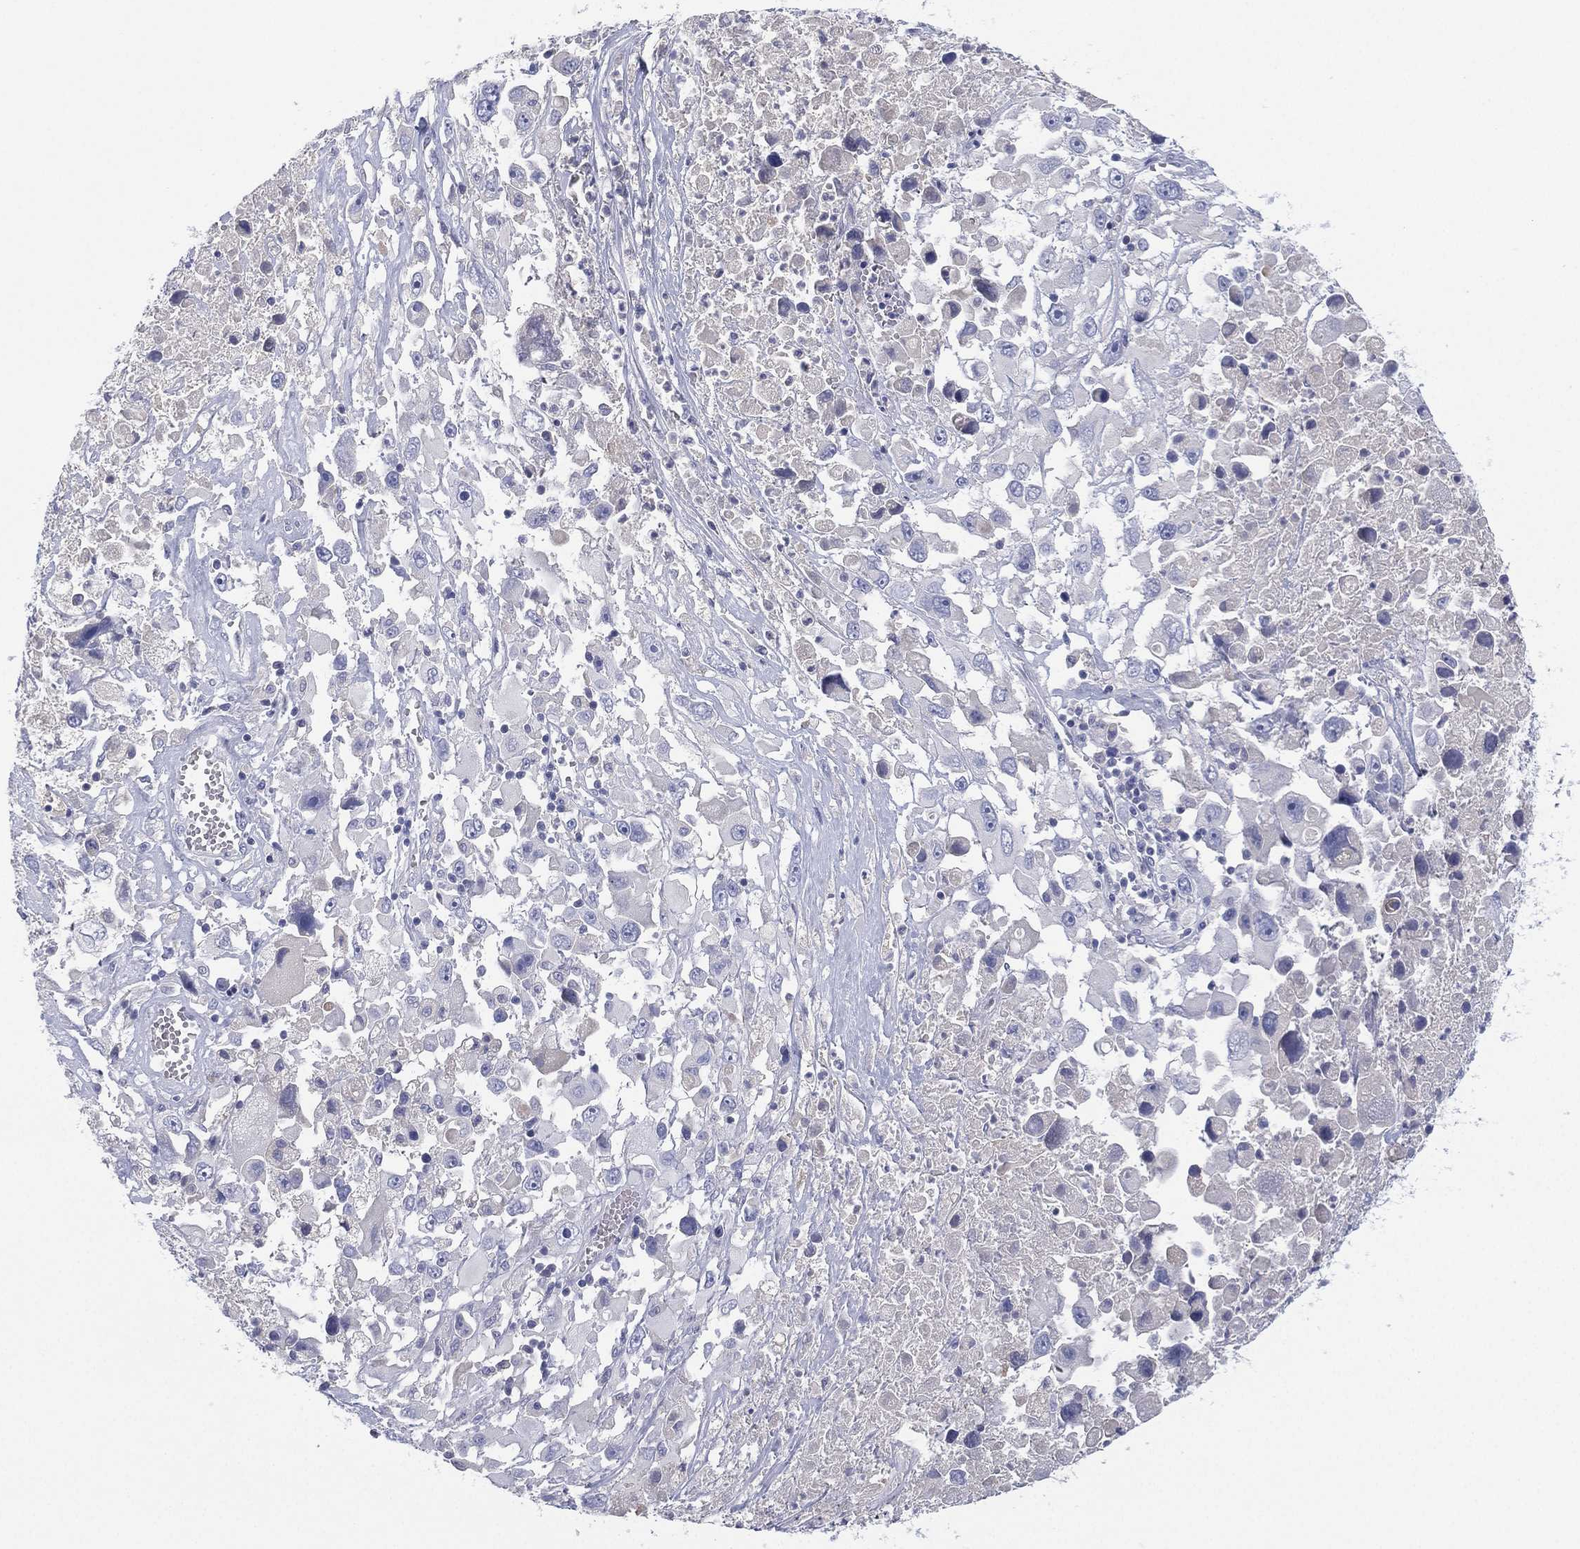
{"staining": {"intensity": "negative", "quantity": "none", "location": "none"}, "tissue": "melanoma", "cell_type": "Tumor cells", "image_type": "cancer", "snomed": [{"axis": "morphology", "description": "Malignant melanoma, Metastatic site"}, {"axis": "topography", "description": "Soft tissue"}], "caption": "Tumor cells show no significant positivity in melanoma.", "gene": "CYP2D6", "patient": {"sex": "male", "age": 50}}